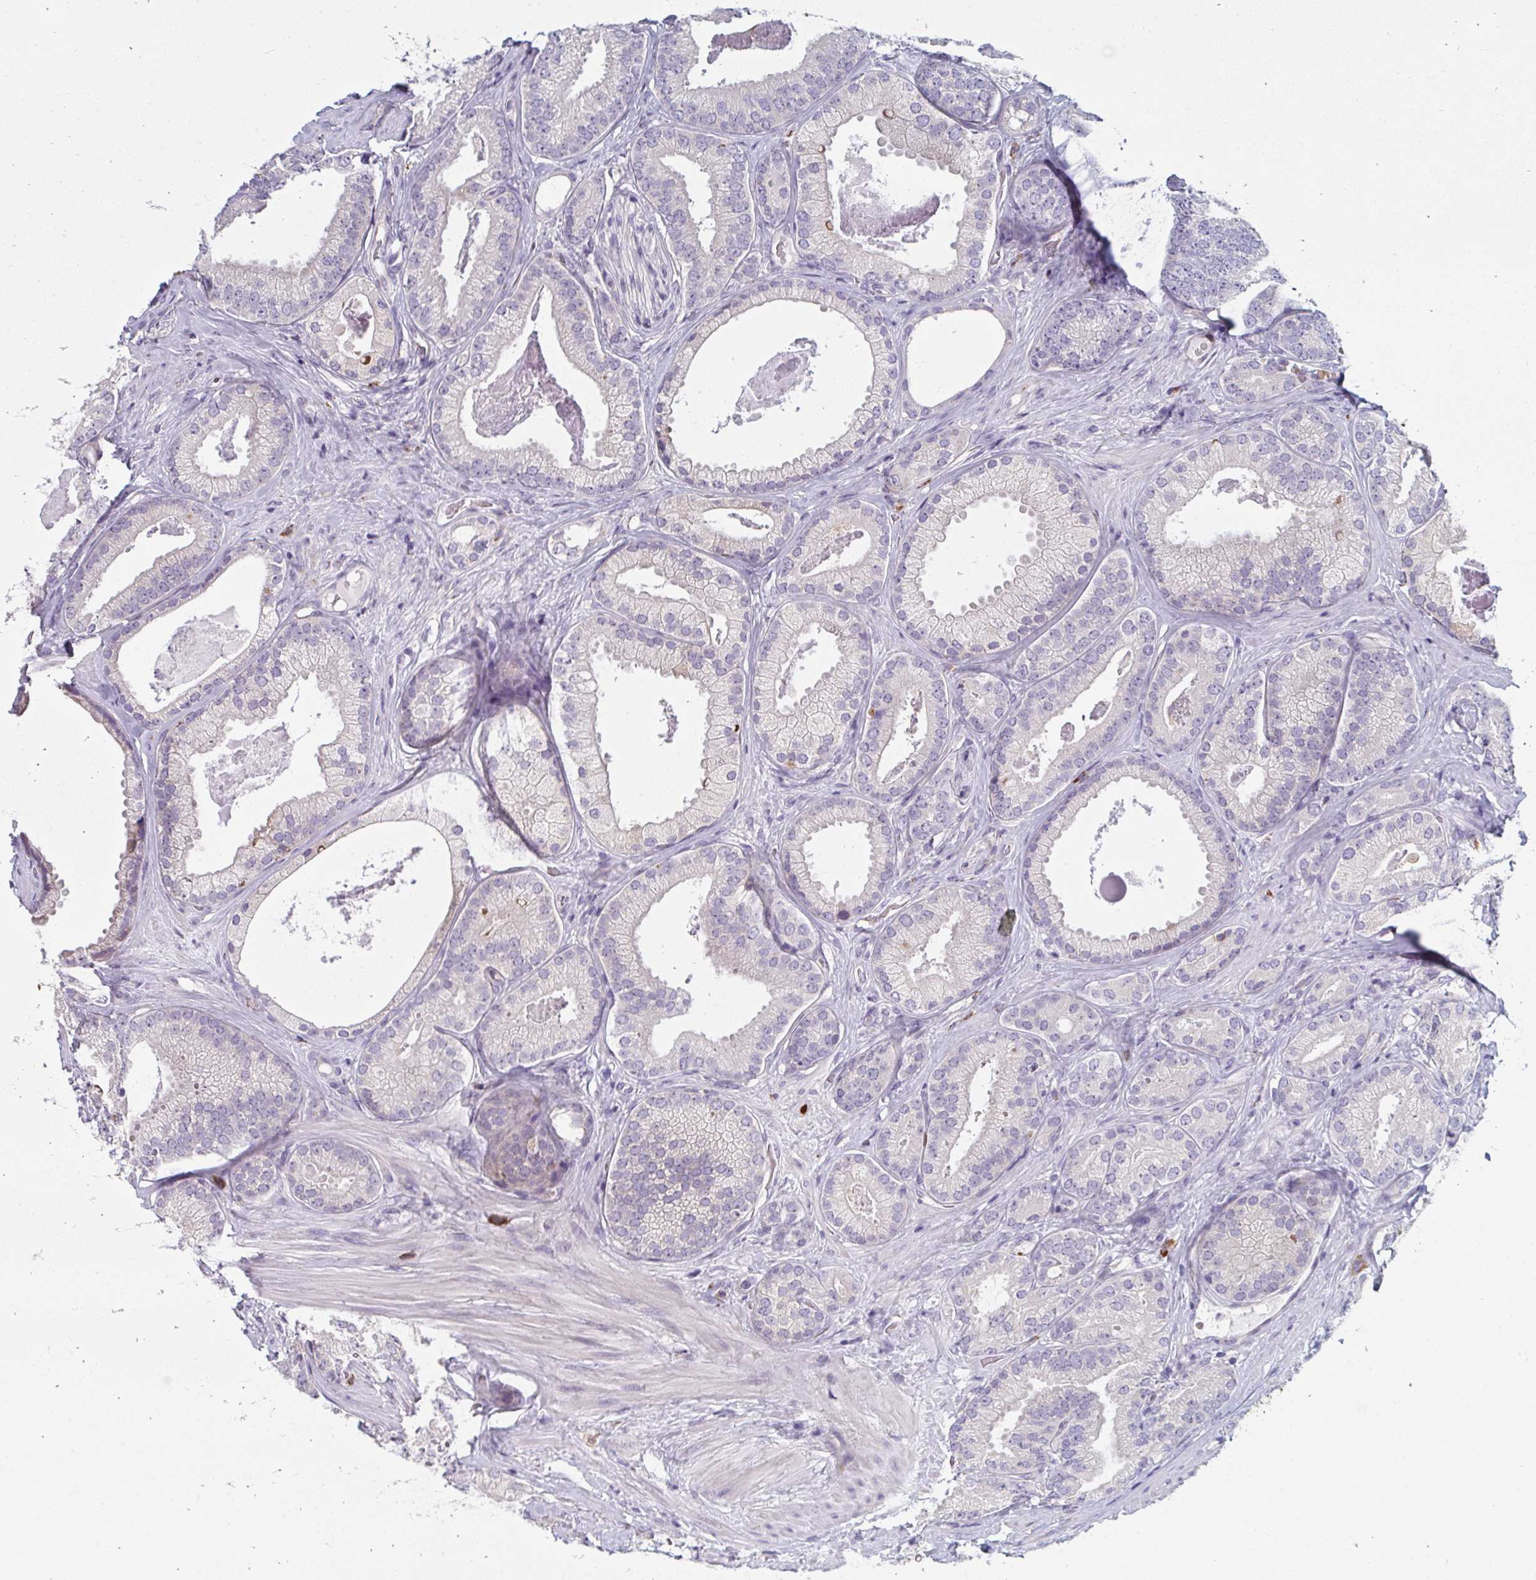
{"staining": {"intensity": "negative", "quantity": "none", "location": "none"}, "tissue": "prostate cancer", "cell_type": "Tumor cells", "image_type": "cancer", "snomed": [{"axis": "morphology", "description": "Adenocarcinoma, Low grade"}, {"axis": "topography", "description": "Prostate"}], "caption": "This is an immunohistochemistry image of human prostate cancer (low-grade adenocarcinoma). There is no positivity in tumor cells.", "gene": "EIF1AD", "patient": {"sex": "male", "age": 63}}